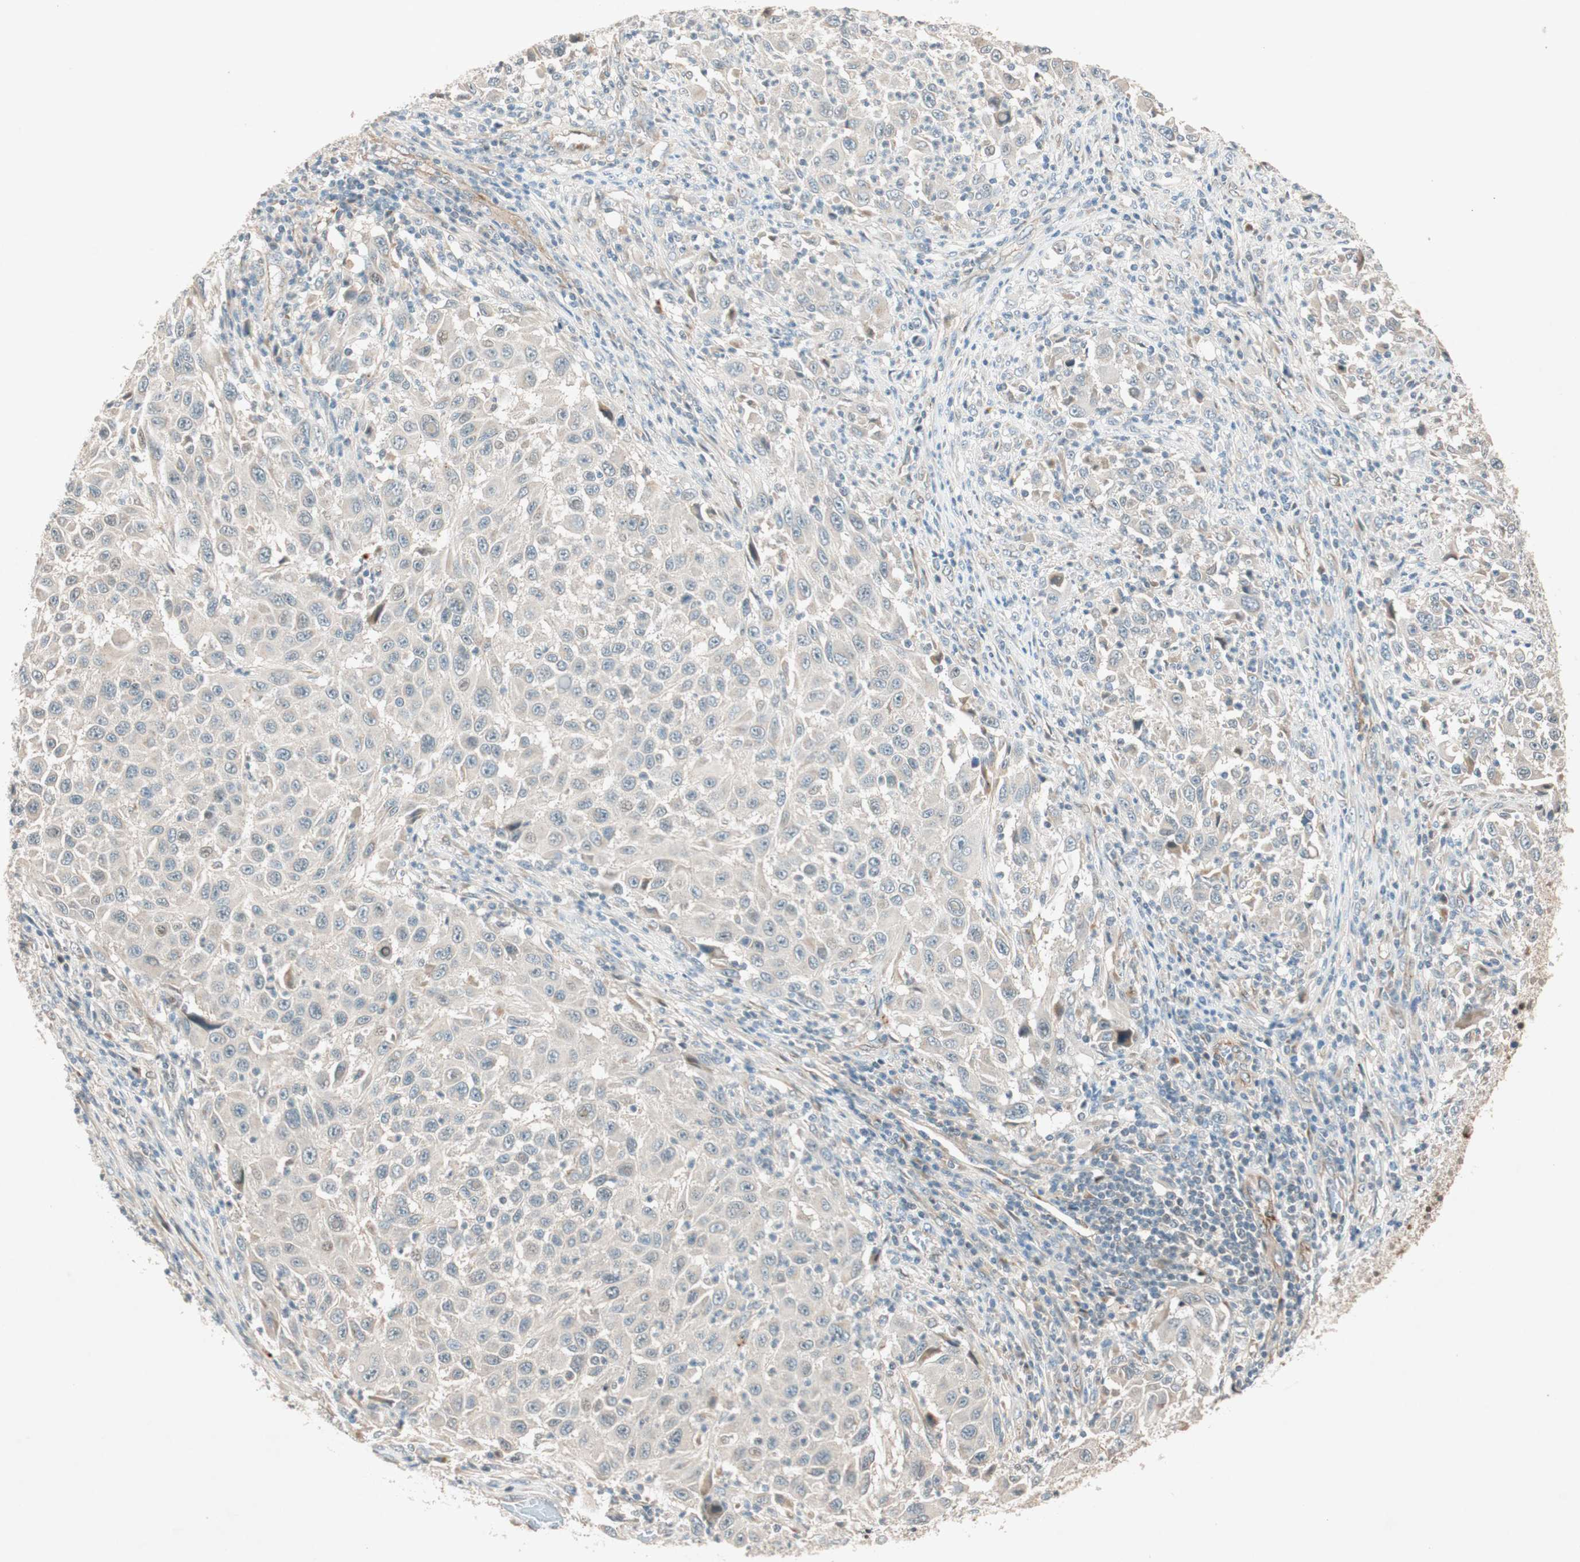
{"staining": {"intensity": "negative", "quantity": "none", "location": "none"}, "tissue": "melanoma", "cell_type": "Tumor cells", "image_type": "cancer", "snomed": [{"axis": "morphology", "description": "Malignant melanoma, Metastatic site"}, {"axis": "topography", "description": "Lymph node"}], "caption": "This is an immunohistochemistry photomicrograph of melanoma. There is no positivity in tumor cells.", "gene": "EPHA6", "patient": {"sex": "male", "age": 61}}